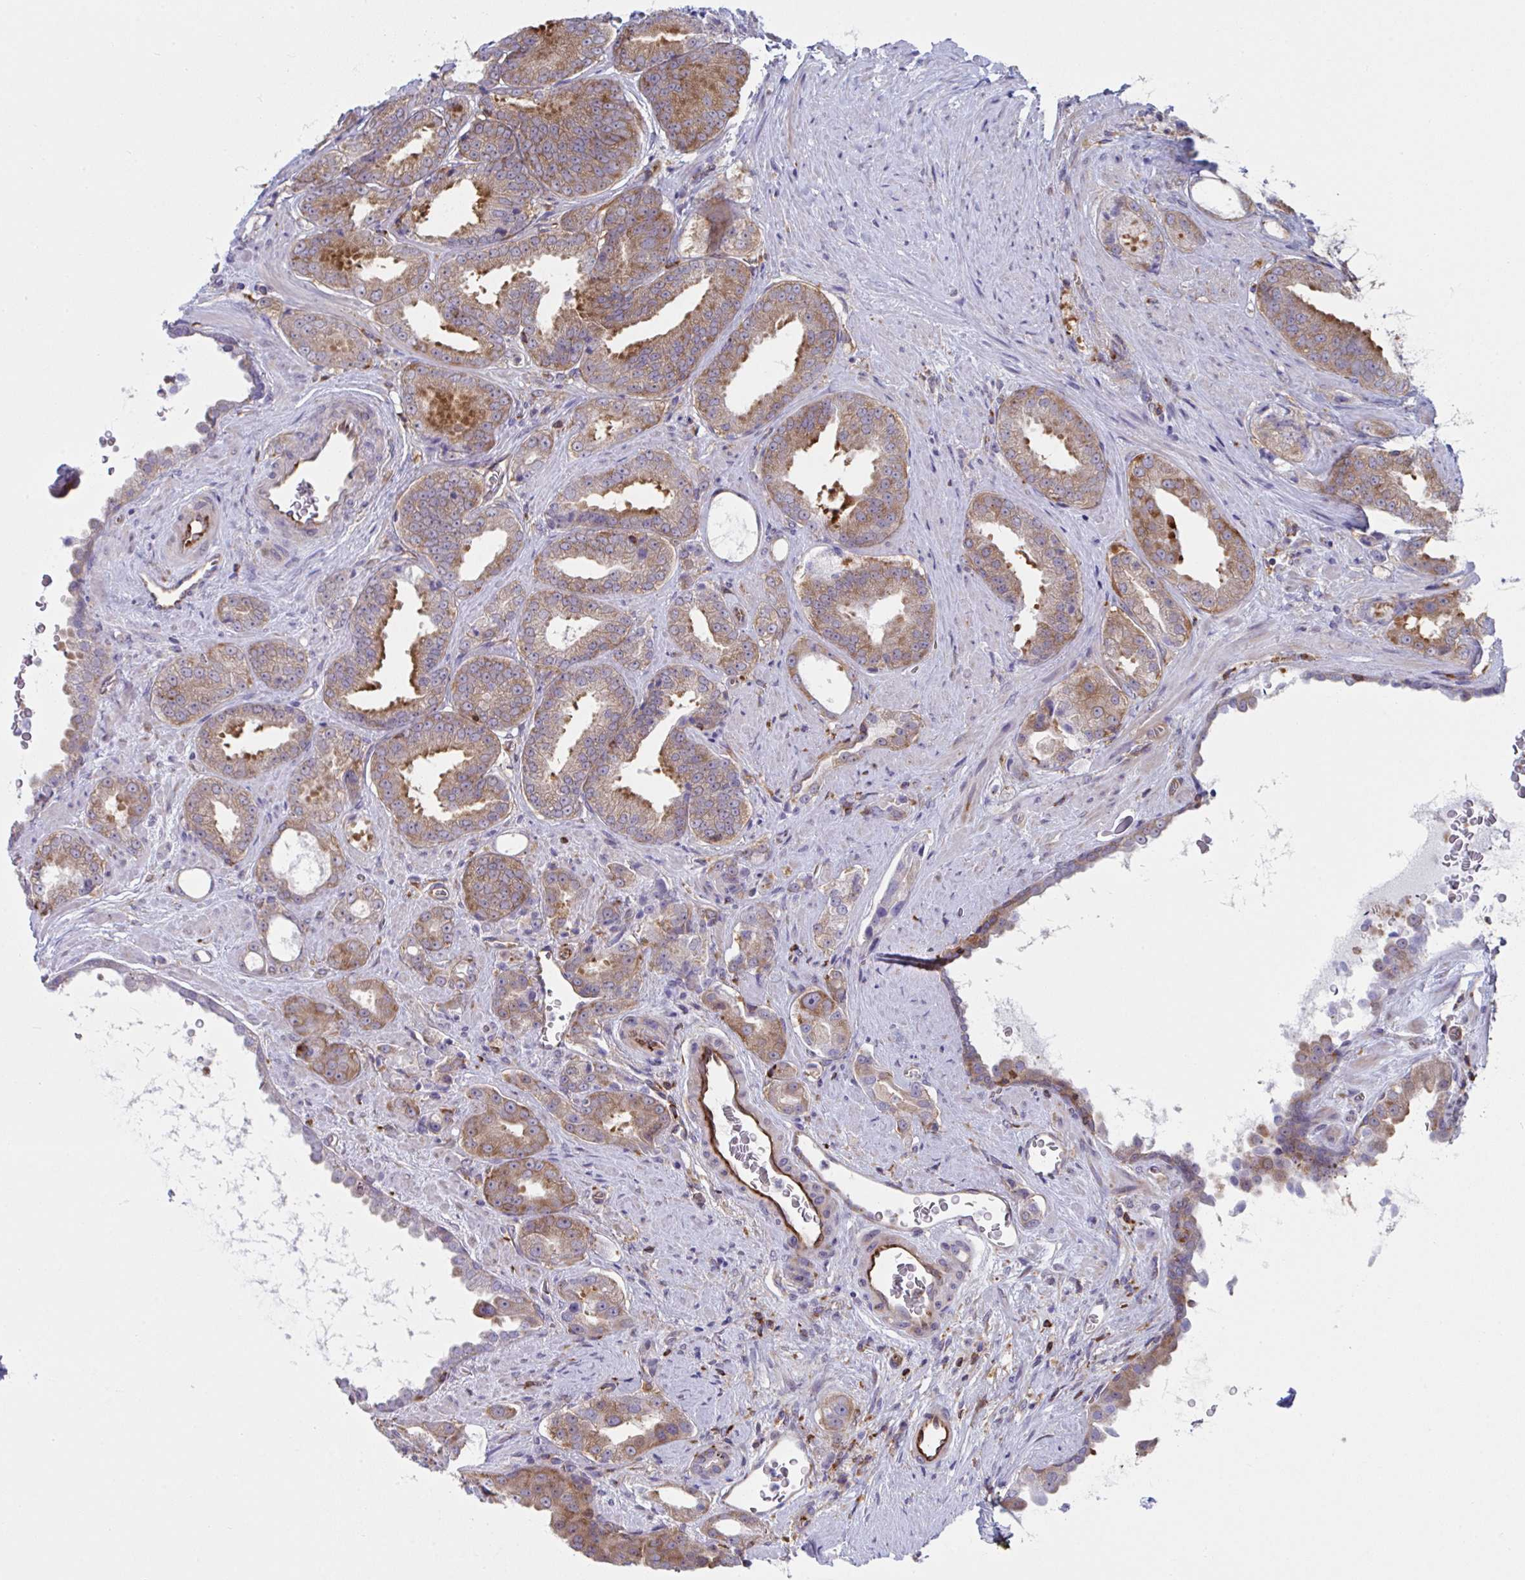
{"staining": {"intensity": "moderate", "quantity": ">75%", "location": "cytoplasmic/membranous"}, "tissue": "prostate cancer", "cell_type": "Tumor cells", "image_type": "cancer", "snomed": [{"axis": "morphology", "description": "Adenocarcinoma, Low grade"}, {"axis": "topography", "description": "Prostate"}], "caption": "Moderate cytoplasmic/membranous protein positivity is present in approximately >75% of tumor cells in prostate cancer. (DAB (3,3'-diaminobenzidine) = brown stain, brightfield microscopy at high magnification).", "gene": "WNK1", "patient": {"sex": "male", "age": 67}}